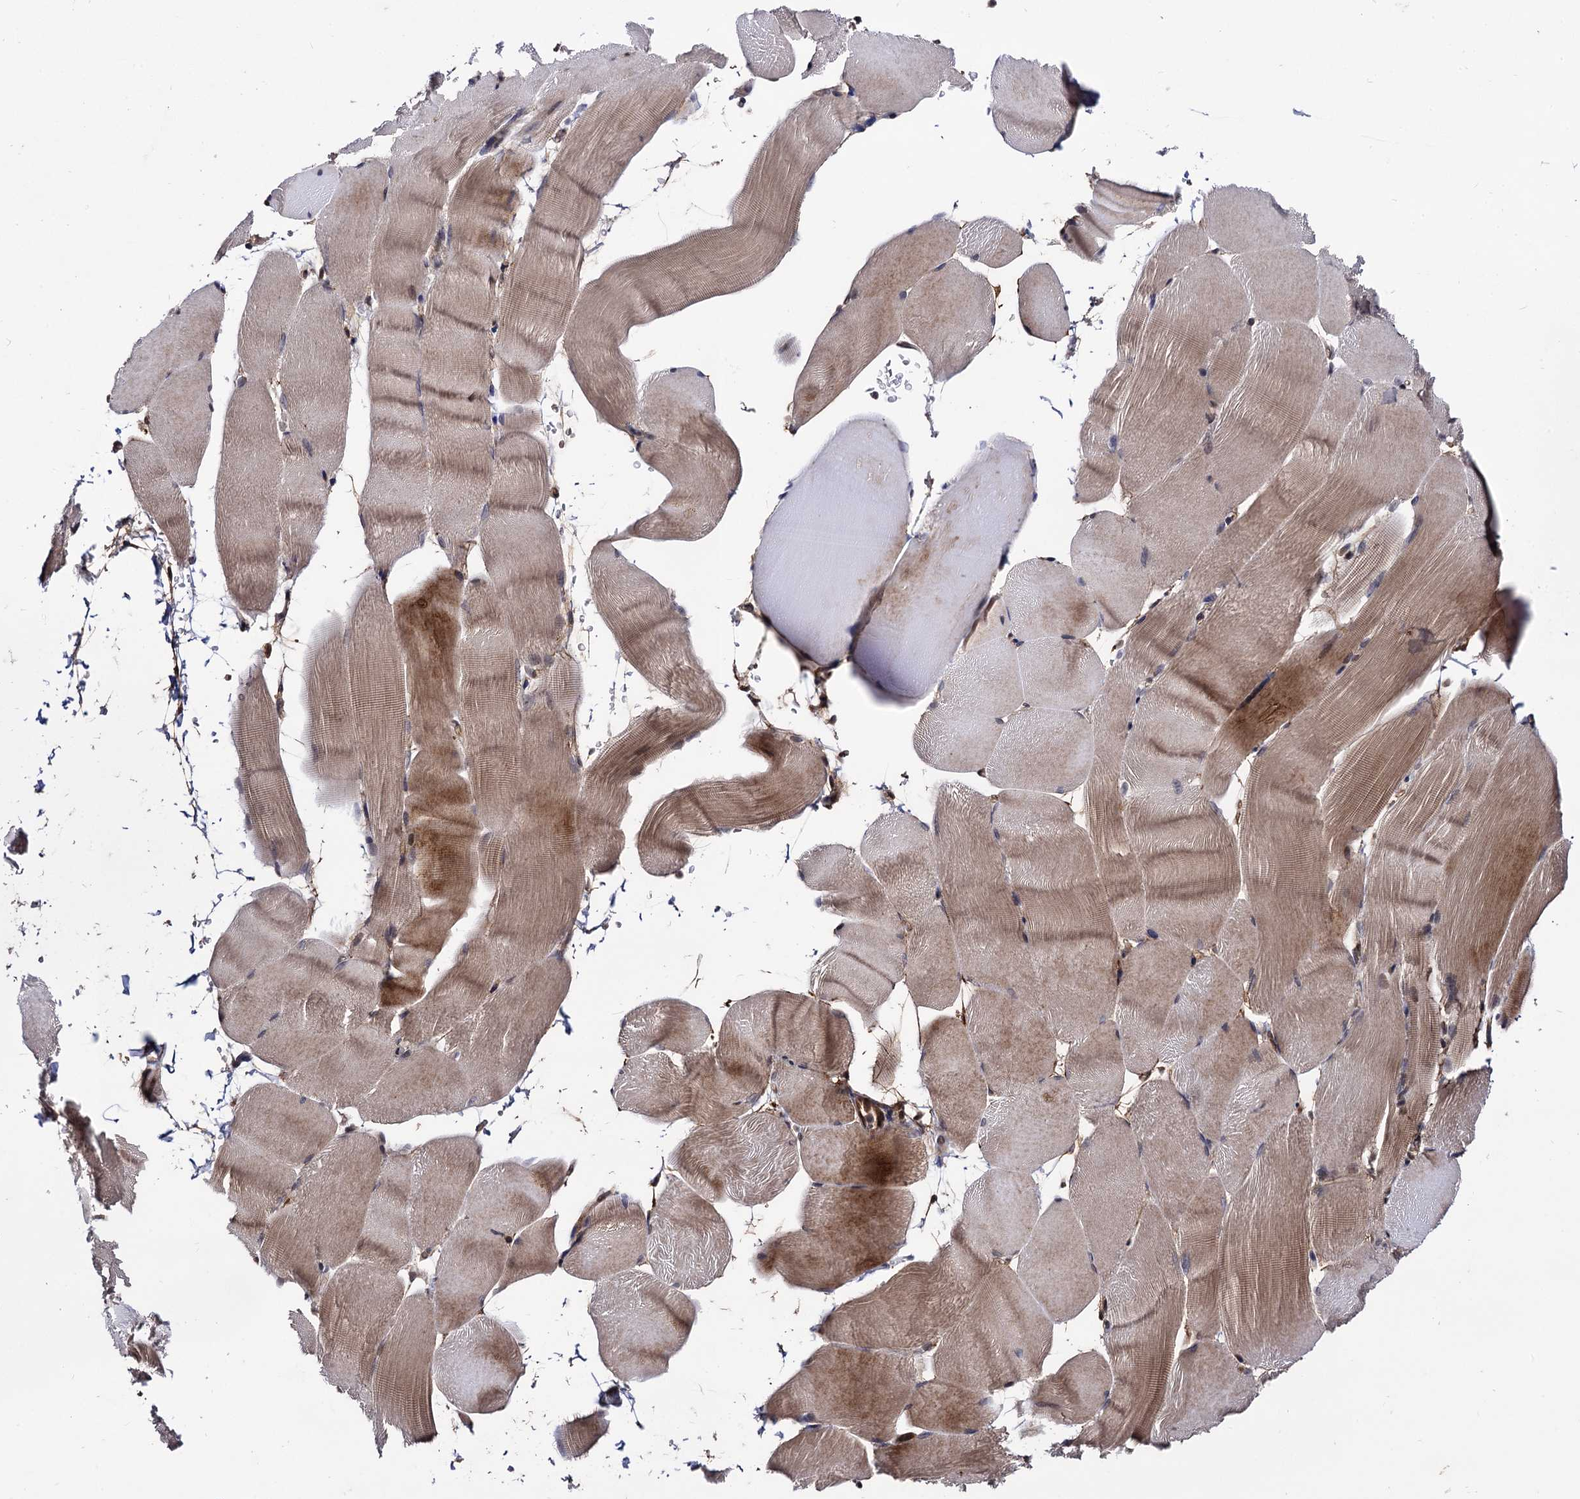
{"staining": {"intensity": "moderate", "quantity": "25%-75%", "location": "cytoplasmic/membranous"}, "tissue": "skeletal muscle", "cell_type": "Myocytes", "image_type": "normal", "snomed": [{"axis": "morphology", "description": "Normal tissue, NOS"}, {"axis": "topography", "description": "Skeletal muscle"}, {"axis": "topography", "description": "Parathyroid gland"}], "caption": "Brown immunohistochemical staining in benign human skeletal muscle displays moderate cytoplasmic/membranous staining in approximately 25%-75% of myocytes. Nuclei are stained in blue.", "gene": "MICAL2", "patient": {"sex": "female", "age": 37}}